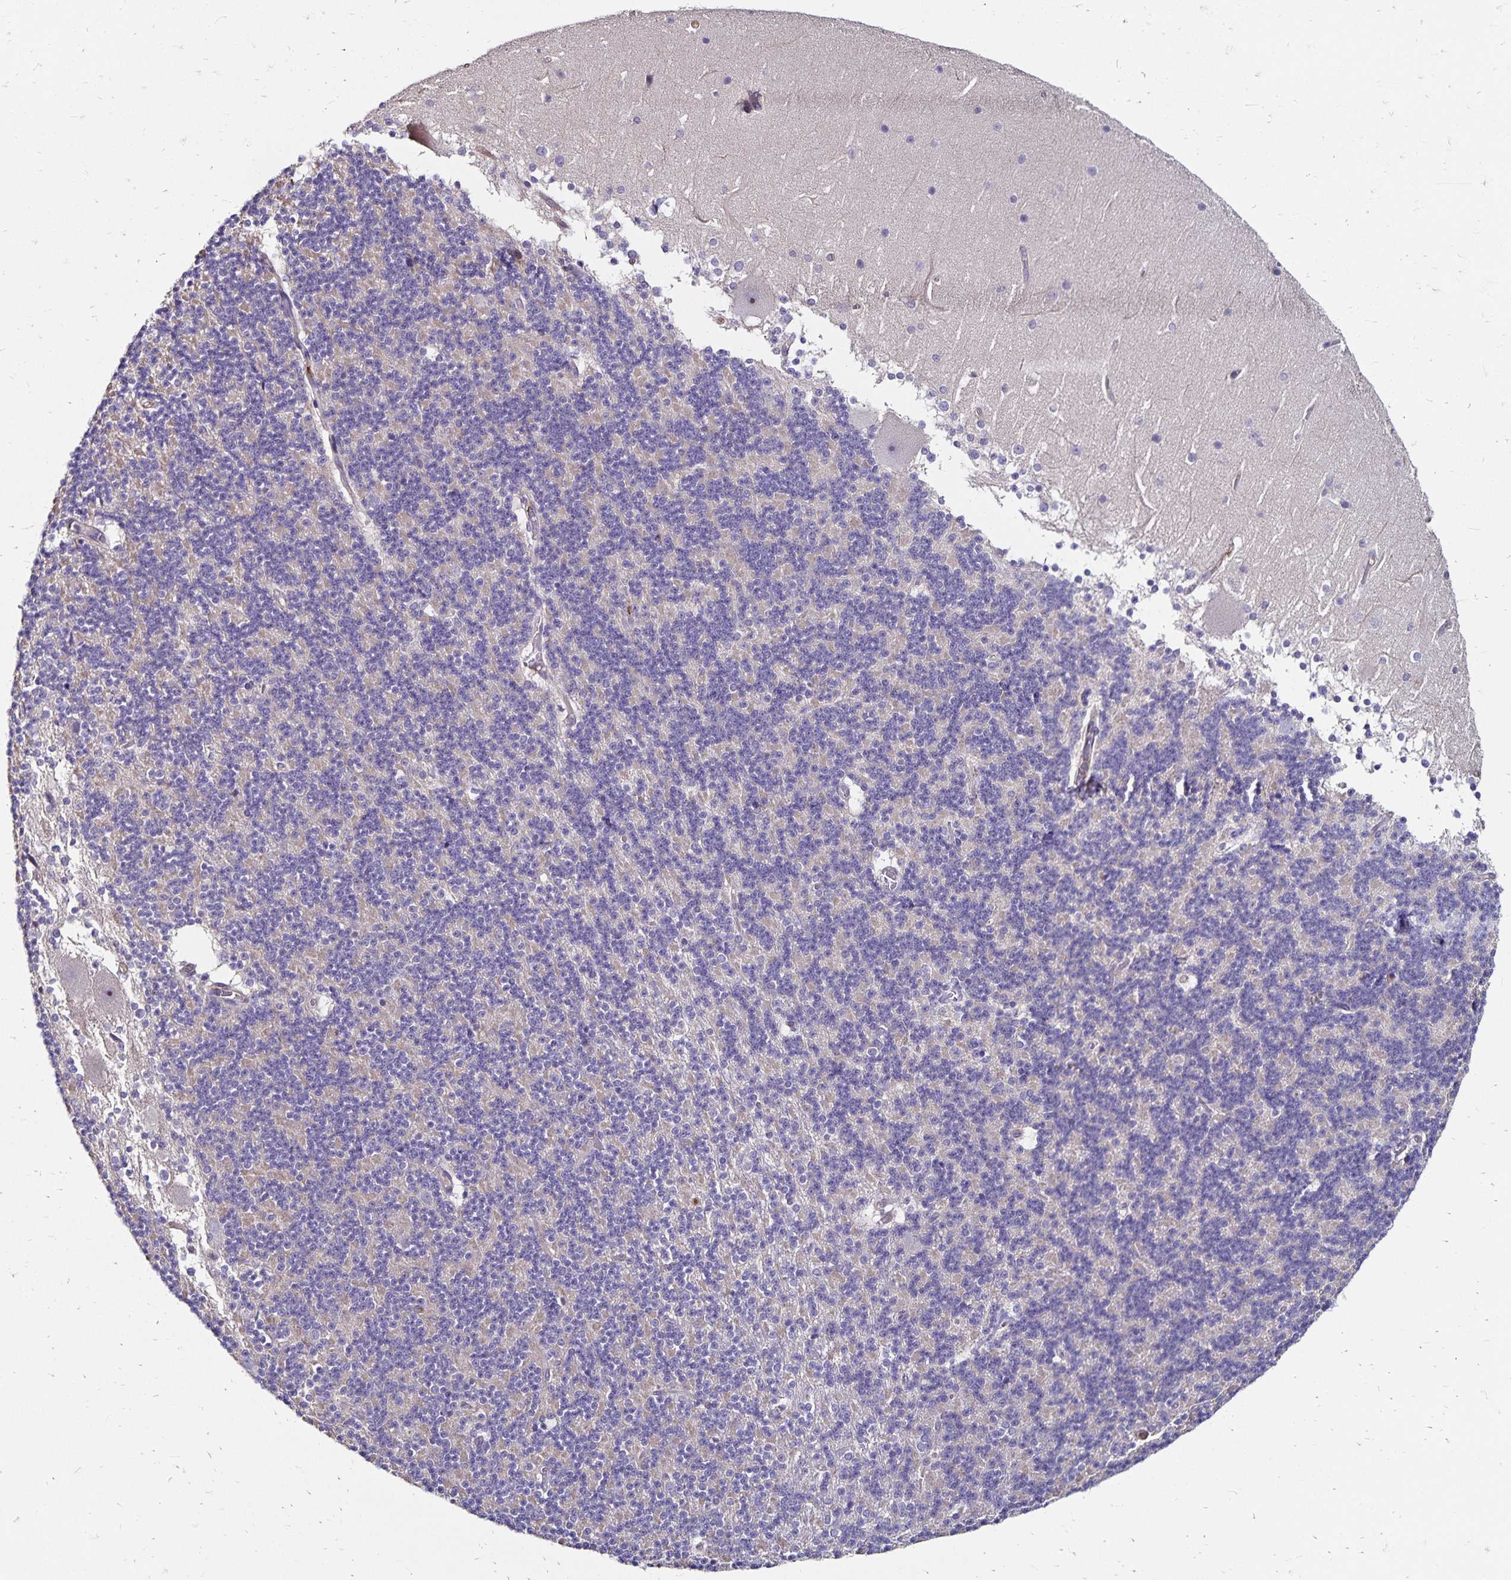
{"staining": {"intensity": "negative", "quantity": "none", "location": "none"}, "tissue": "cerebellum", "cell_type": "Cells in granular layer", "image_type": "normal", "snomed": [{"axis": "morphology", "description": "Normal tissue, NOS"}, {"axis": "topography", "description": "Cerebellum"}], "caption": "Cells in granular layer show no significant protein staining in normal cerebellum. Brightfield microscopy of immunohistochemistry stained with DAB (3,3'-diaminobenzidine) (brown) and hematoxylin (blue), captured at high magnification.", "gene": "RPRML", "patient": {"sex": "female", "age": 19}}